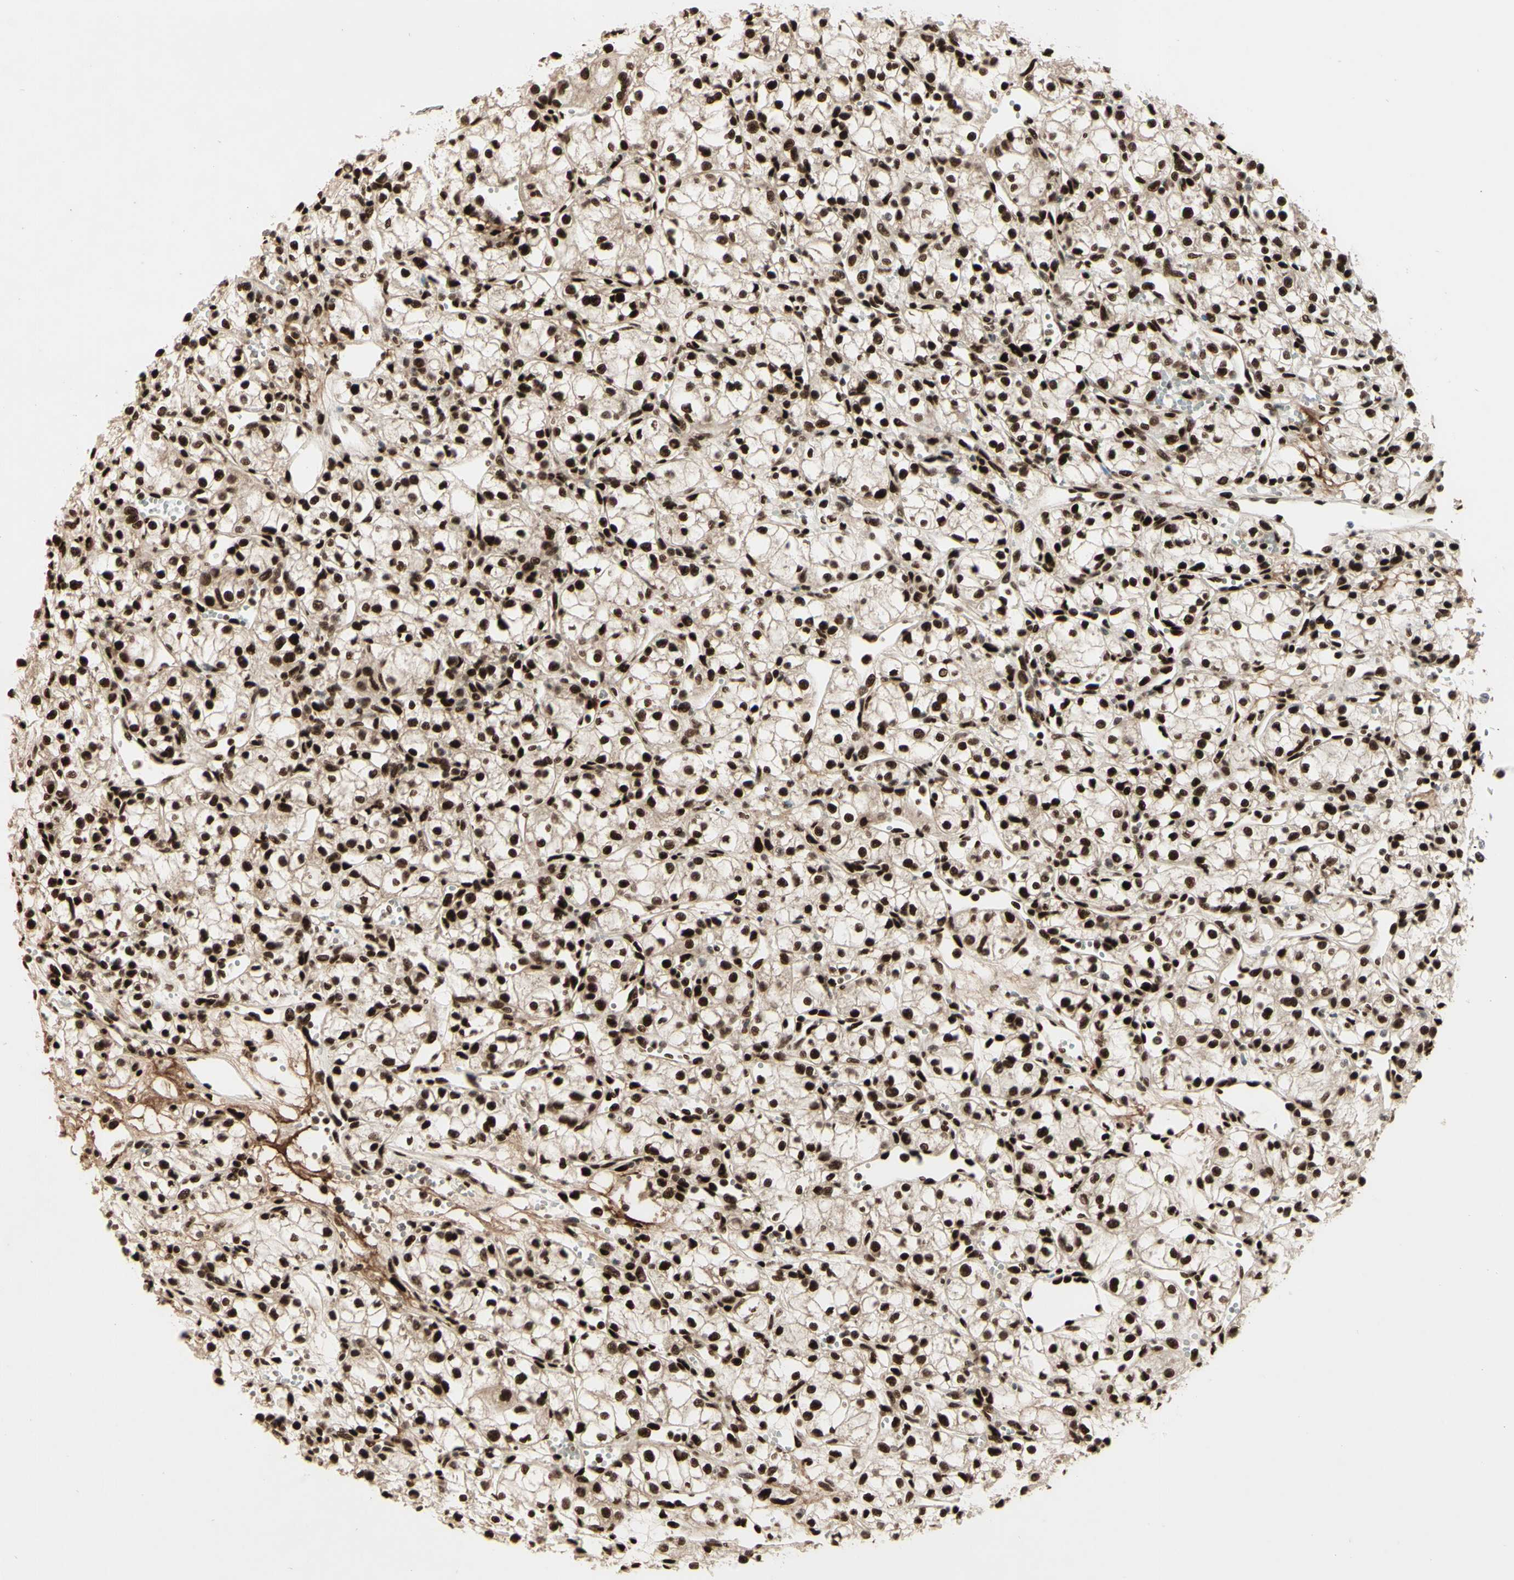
{"staining": {"intensity": "strong", "quantity": ">75%", "location": "nuclear"}, "tissue": "renal cancer", "cell_type": "Tumor cells", "image_type": "cancer", "snomed": [{"axis": "morphology", "description": "Normal tissue, NOS"}, {"axis": "morphology", "description": "Adenocarcinoma, NOS"}, {"axis": "topography", "description": "Kidney"}], "caption": "Immunohistochemical staining of human renal adenocarcinoma reveals high levels of strong nuclear staining in approximately >75% of tumor cells. The staining was performed using DAB (3,3'-diaminobenzidine) to visualize the protein expression in brown, while the nuclei were stained in blue with hematoxylin (Magnification: 20x).", "gene": "NR3C1", "patient": {"sex": "male", "age": 59}}